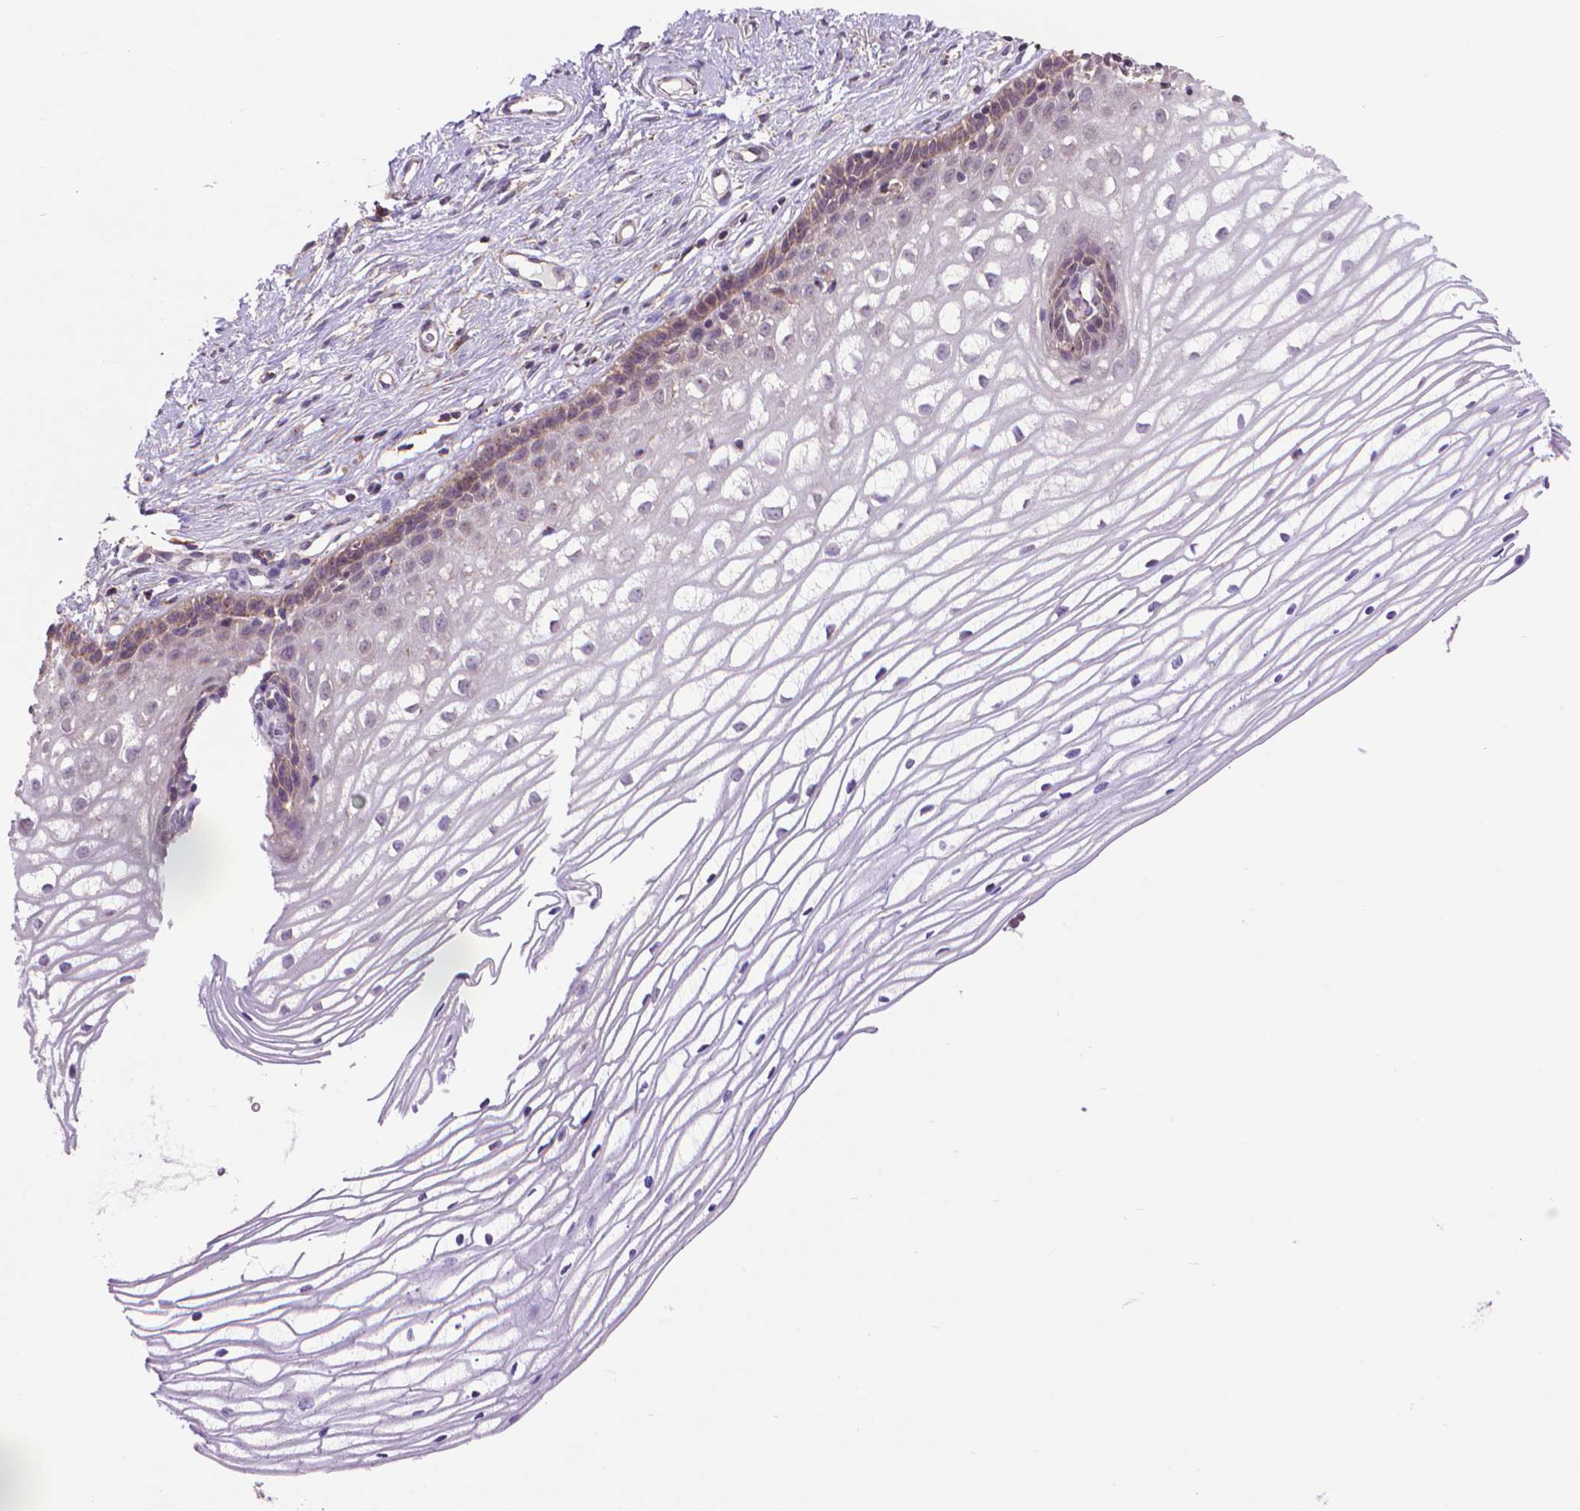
{"staining": {"intensity": "weak", "quantity": "25%-75%", "location": "cytoplasmic/membranous"}, "tissue": "cervix", "cell_type": "Glandular cells", "image_type": "normal", "snomed": [{"axis": "morphology", "description": "Normal tissue, NOS"}, {"axis": "topography", "description": "Cervix"}], "caption": "A low amount of weak cytoplasmic/membranous expression is seen in approximately 25%-75% of glandular cells in normal cervix.", "gene": "GLB1", "patient": {"sex": "female", "age": 40}}